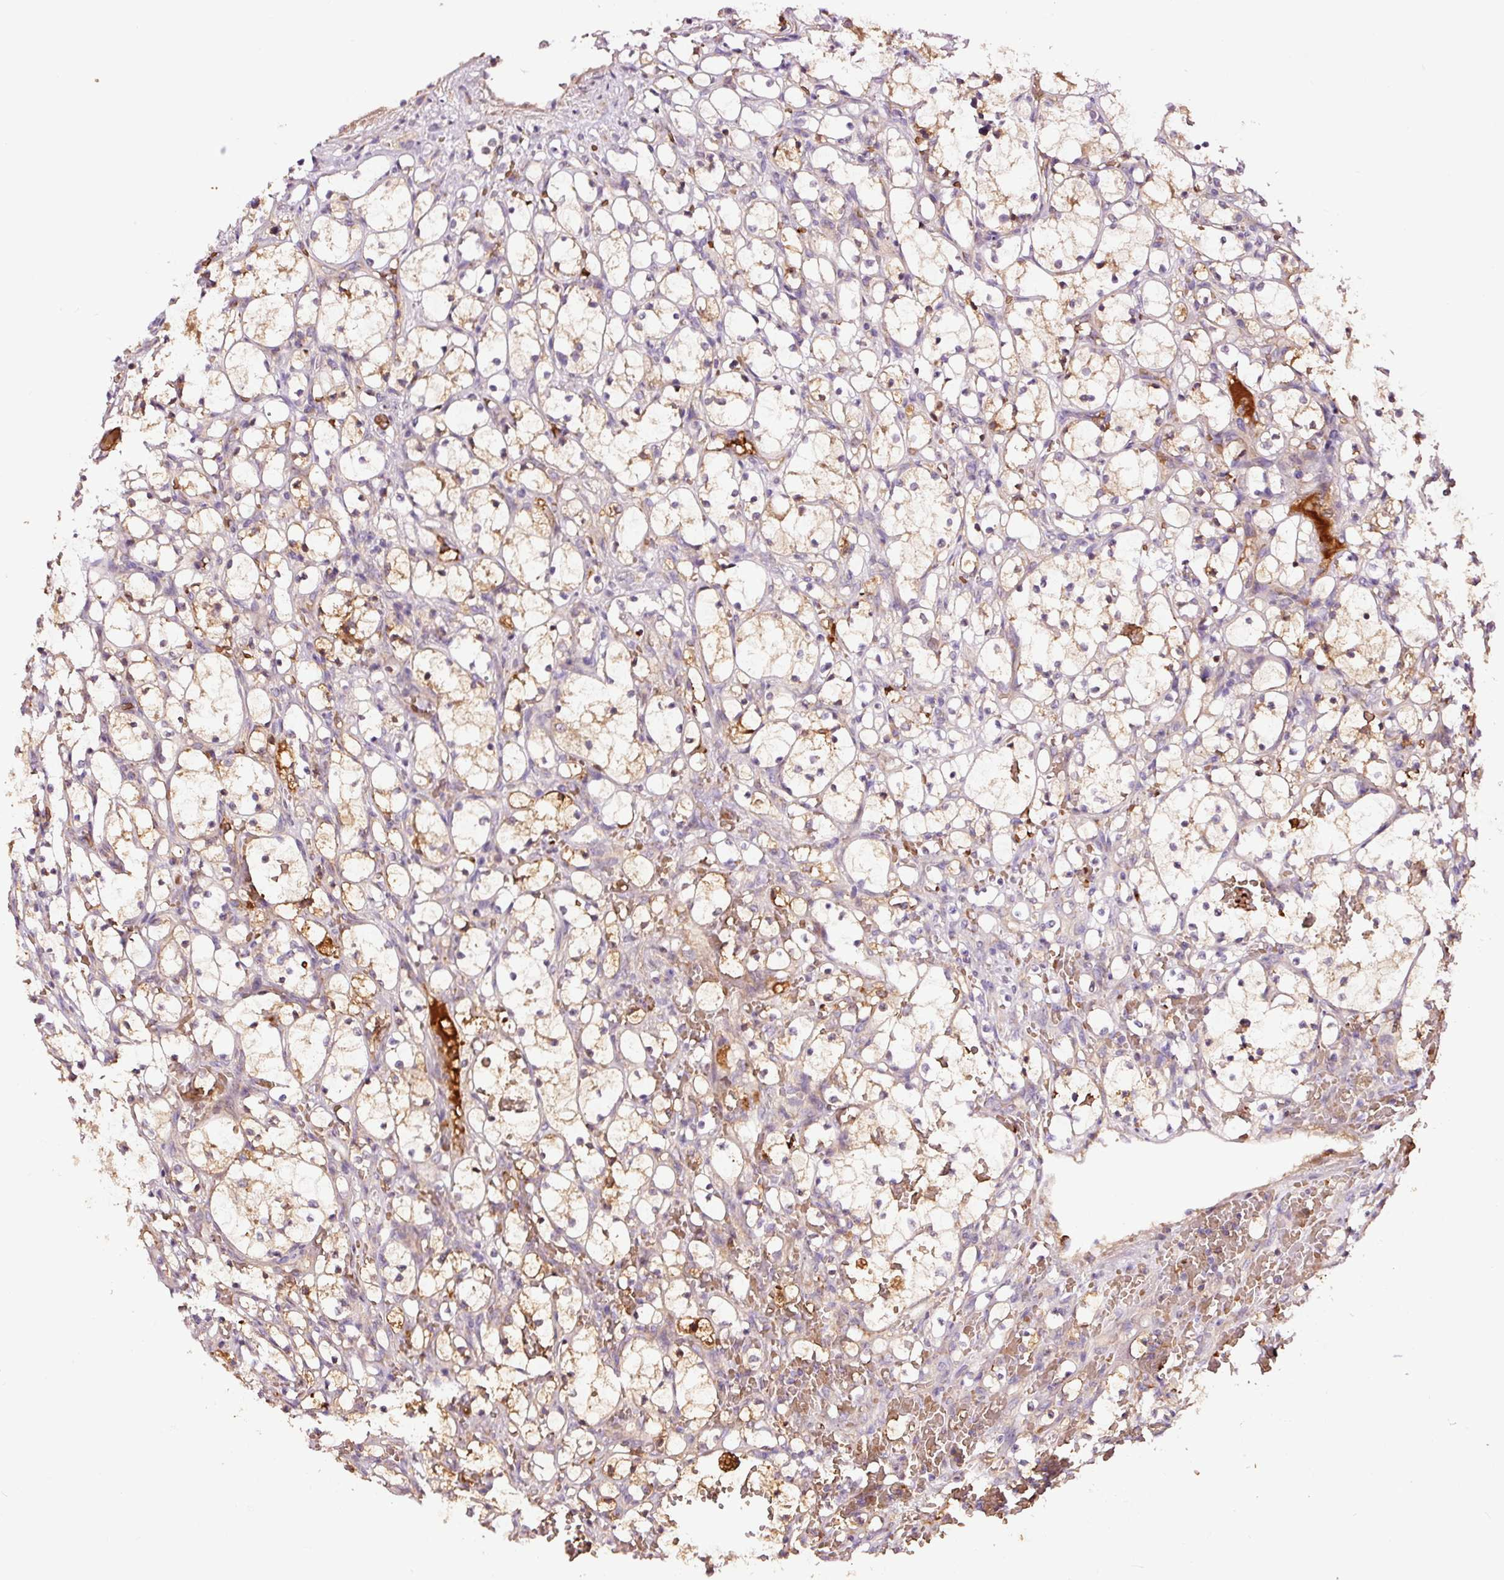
{"staining": {"intensity": "weak", "quantity": "<25%", "location": "cytoplasmic/membranous"}, "tissue": "renal cancer", "cell_type": "Tumor cells", "image_type": "cancer", "snomed": [{"axis": "morphology", "description": "Adenocarcinoma, NOS"}, {"axis": "topography", "description": "Kidney"}], "caption": "The immunohistochemistry histopathology image has no significant staining in tumor cells of renal cancer (adenocarcinoma) tissue.", "gene": "PGLYRP2", "patient": {"sex": "female", "age": 69}}